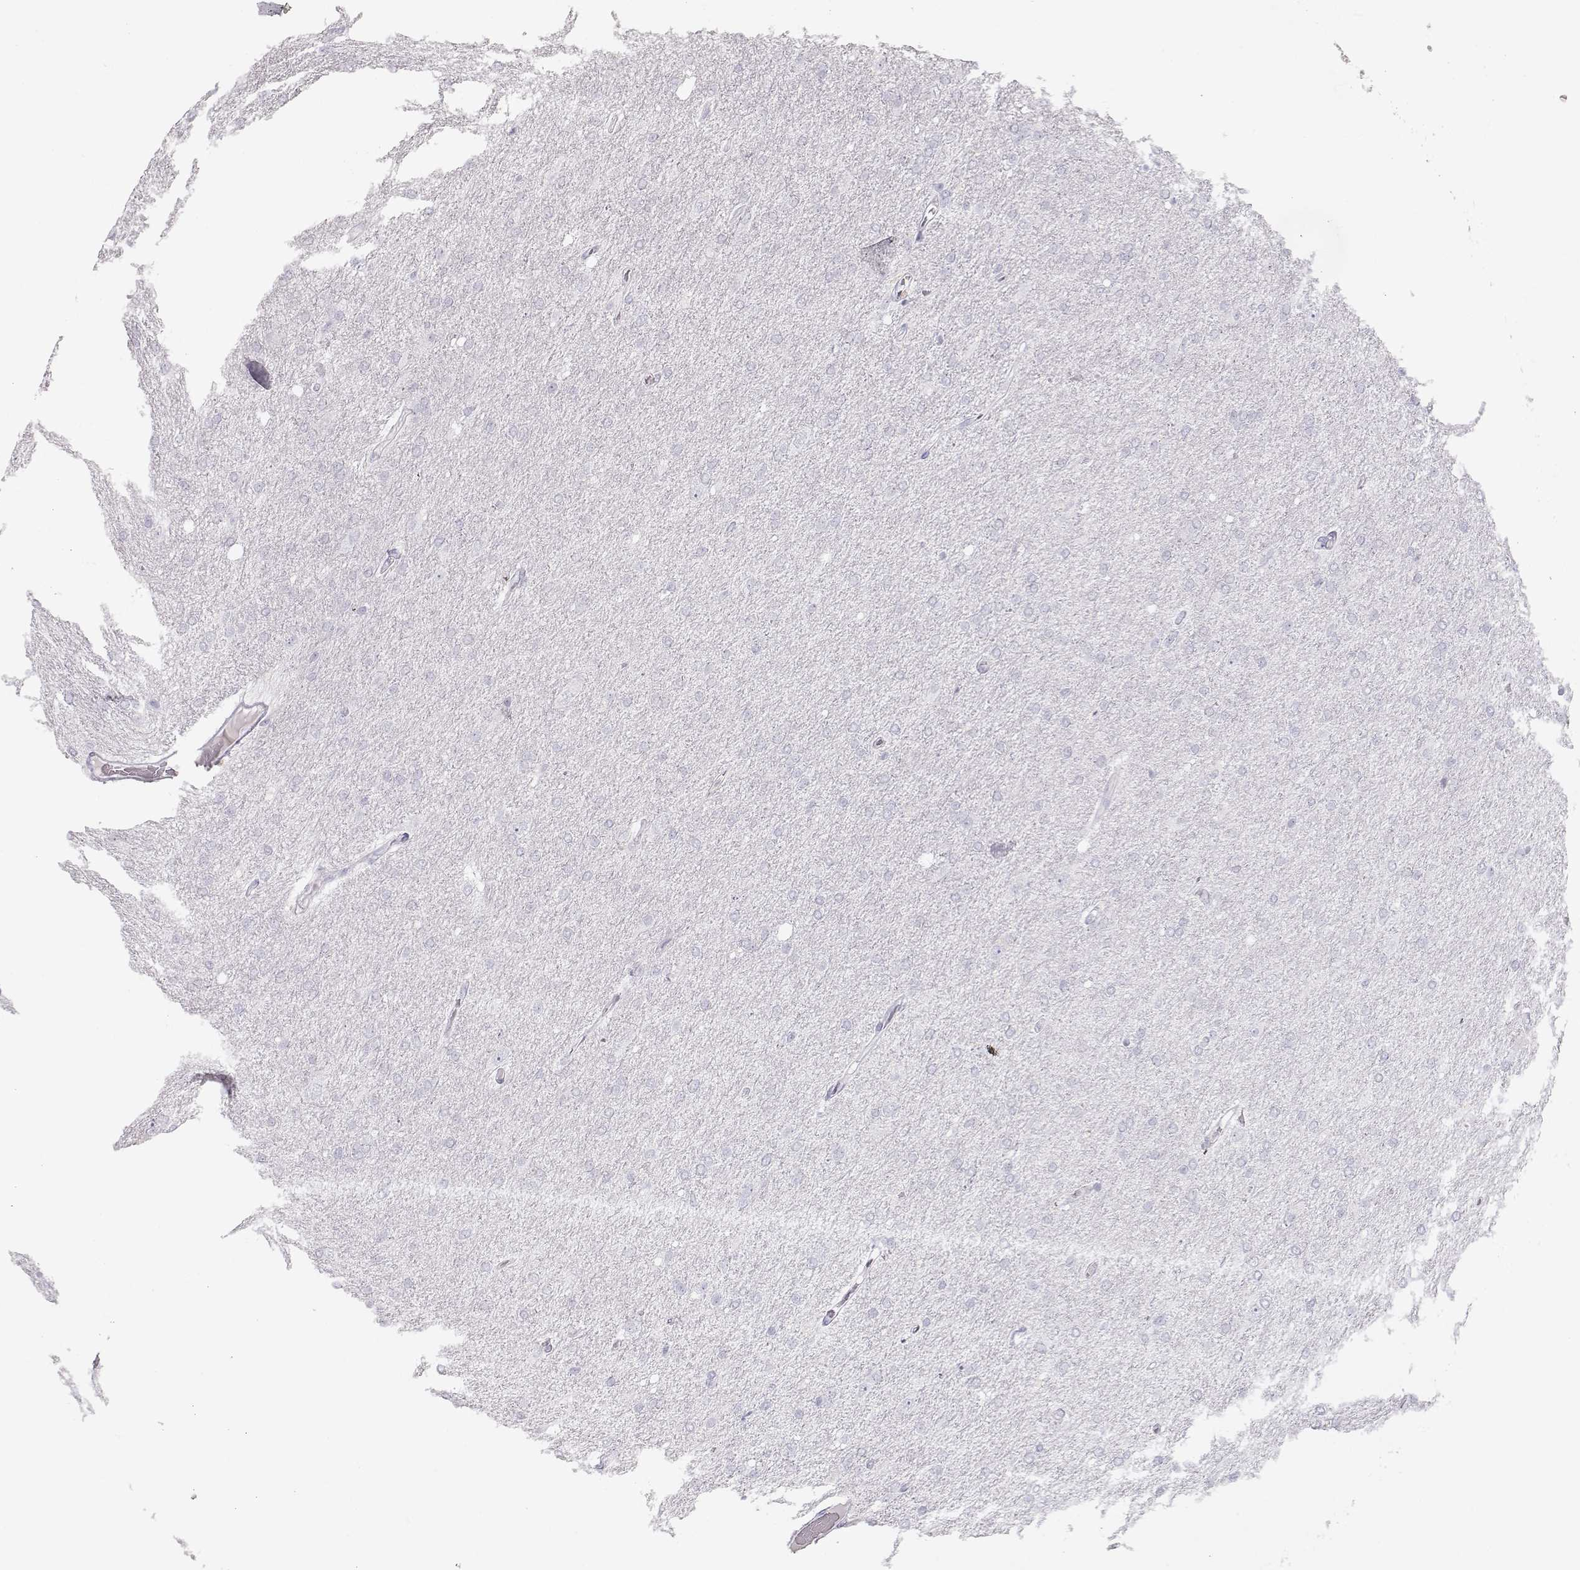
{"staining": {"intensity": "negative", "quantity": "none", "location": "none"}, "tissue": "glioma", "cell_type": "Tumor cells", "image_type": "cancer", "snomed": [{"axis": "morphology", "description": "Glioma, malignant, High grade"}, {"axis": "topography", "description": "Cerebral cortex"}], "caption": "Protein analysis of malignant glioma (high-grade) displays no significant staining in tumor cells.", "gene": "MIP", "patient": {"sex": "male", "age": 70}}